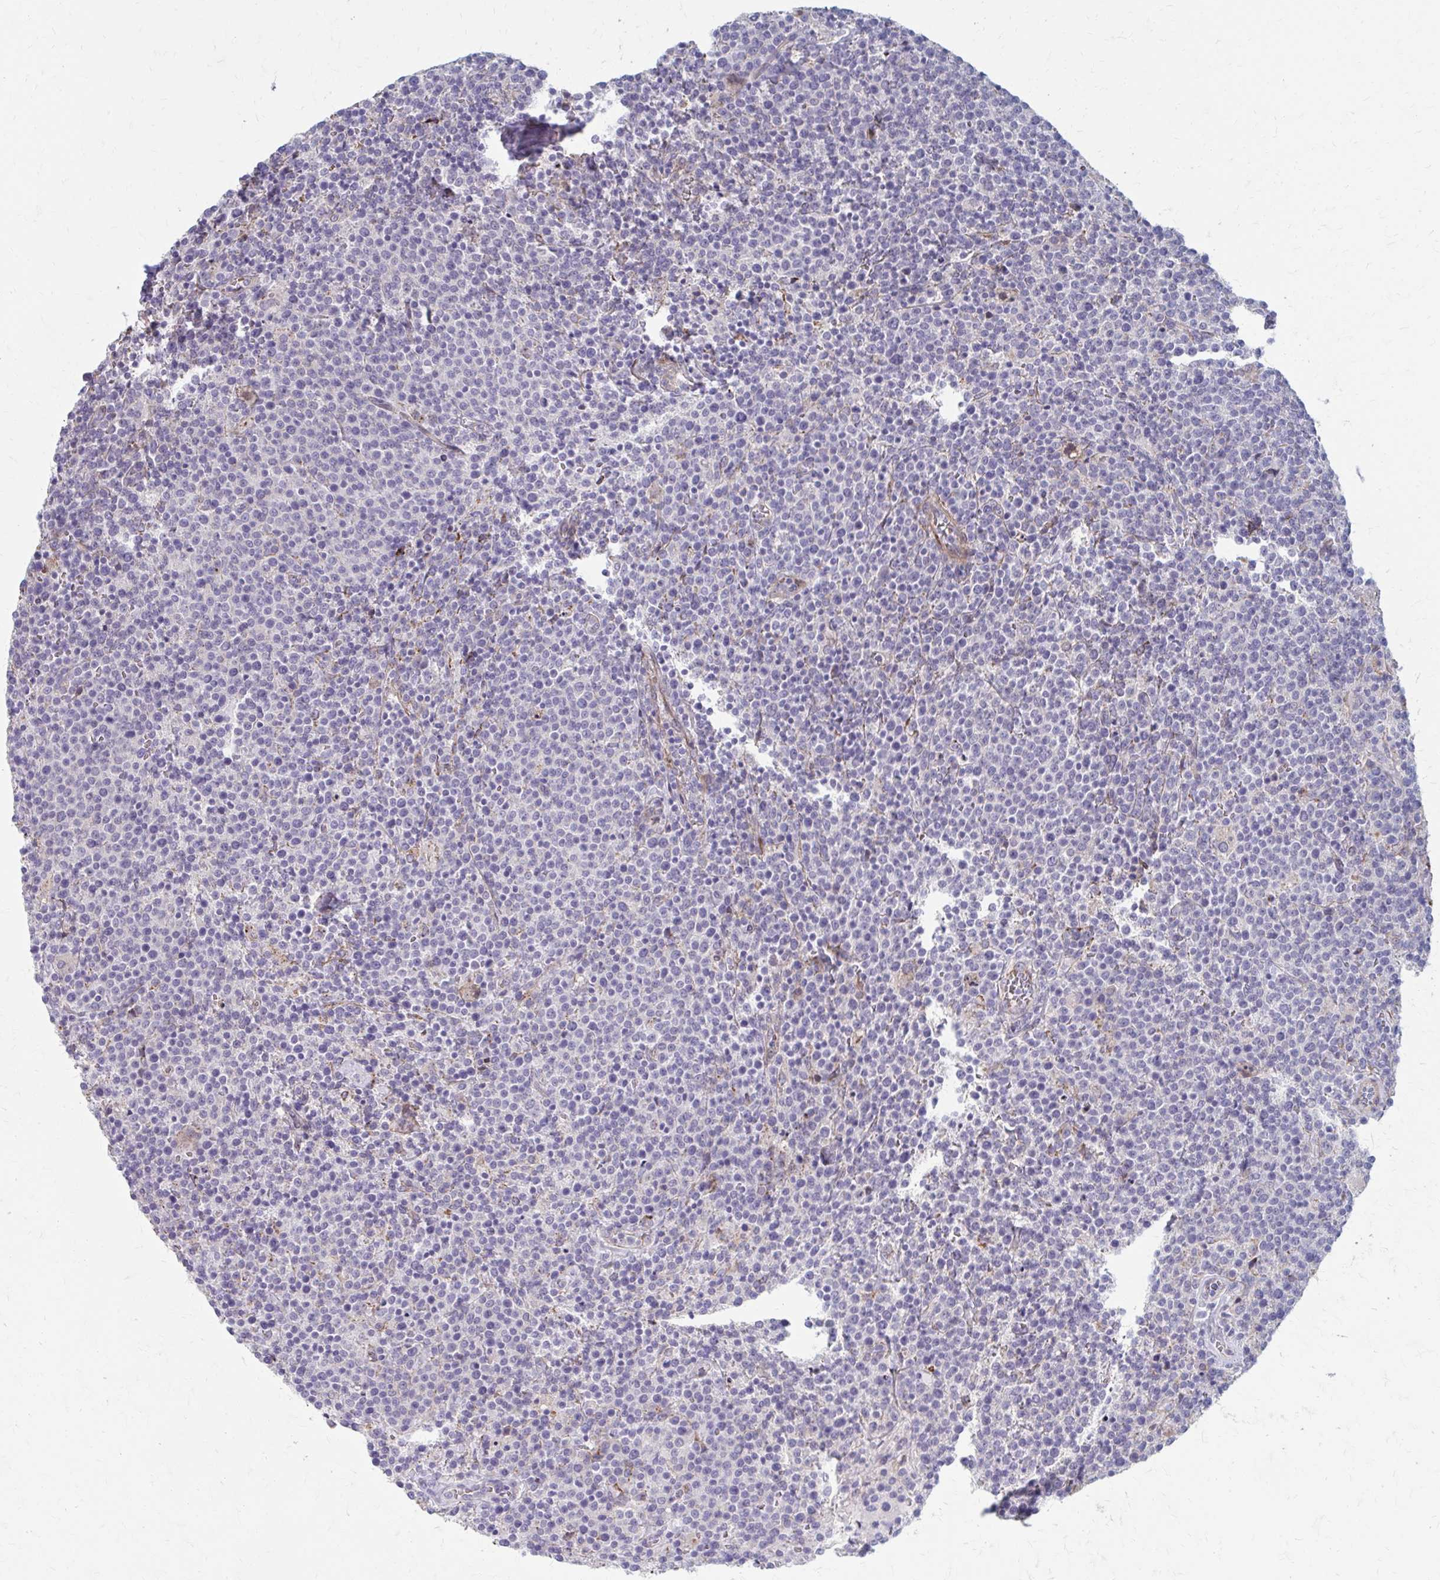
{"staining": {"intensity": "negative", "quantity": "none", "location": "none"}, "tissue": "lymphoma", "cell_type": "Tumor cells", "image_type": "cancer", "snomed": [{"axis": "morphology", "description": "Malignant lymphoma, non-Hodgkin's type, High grade"}, {"axis": "topography", "description": "Lymph node"}], "caption": "The micrograph reveals no significant positivity in tumor cells of malignant lymphoma, non-Hodgkin's type (high-grade).", "gene": "MMP14", "patient": {"sex": "male", "age": 61}}